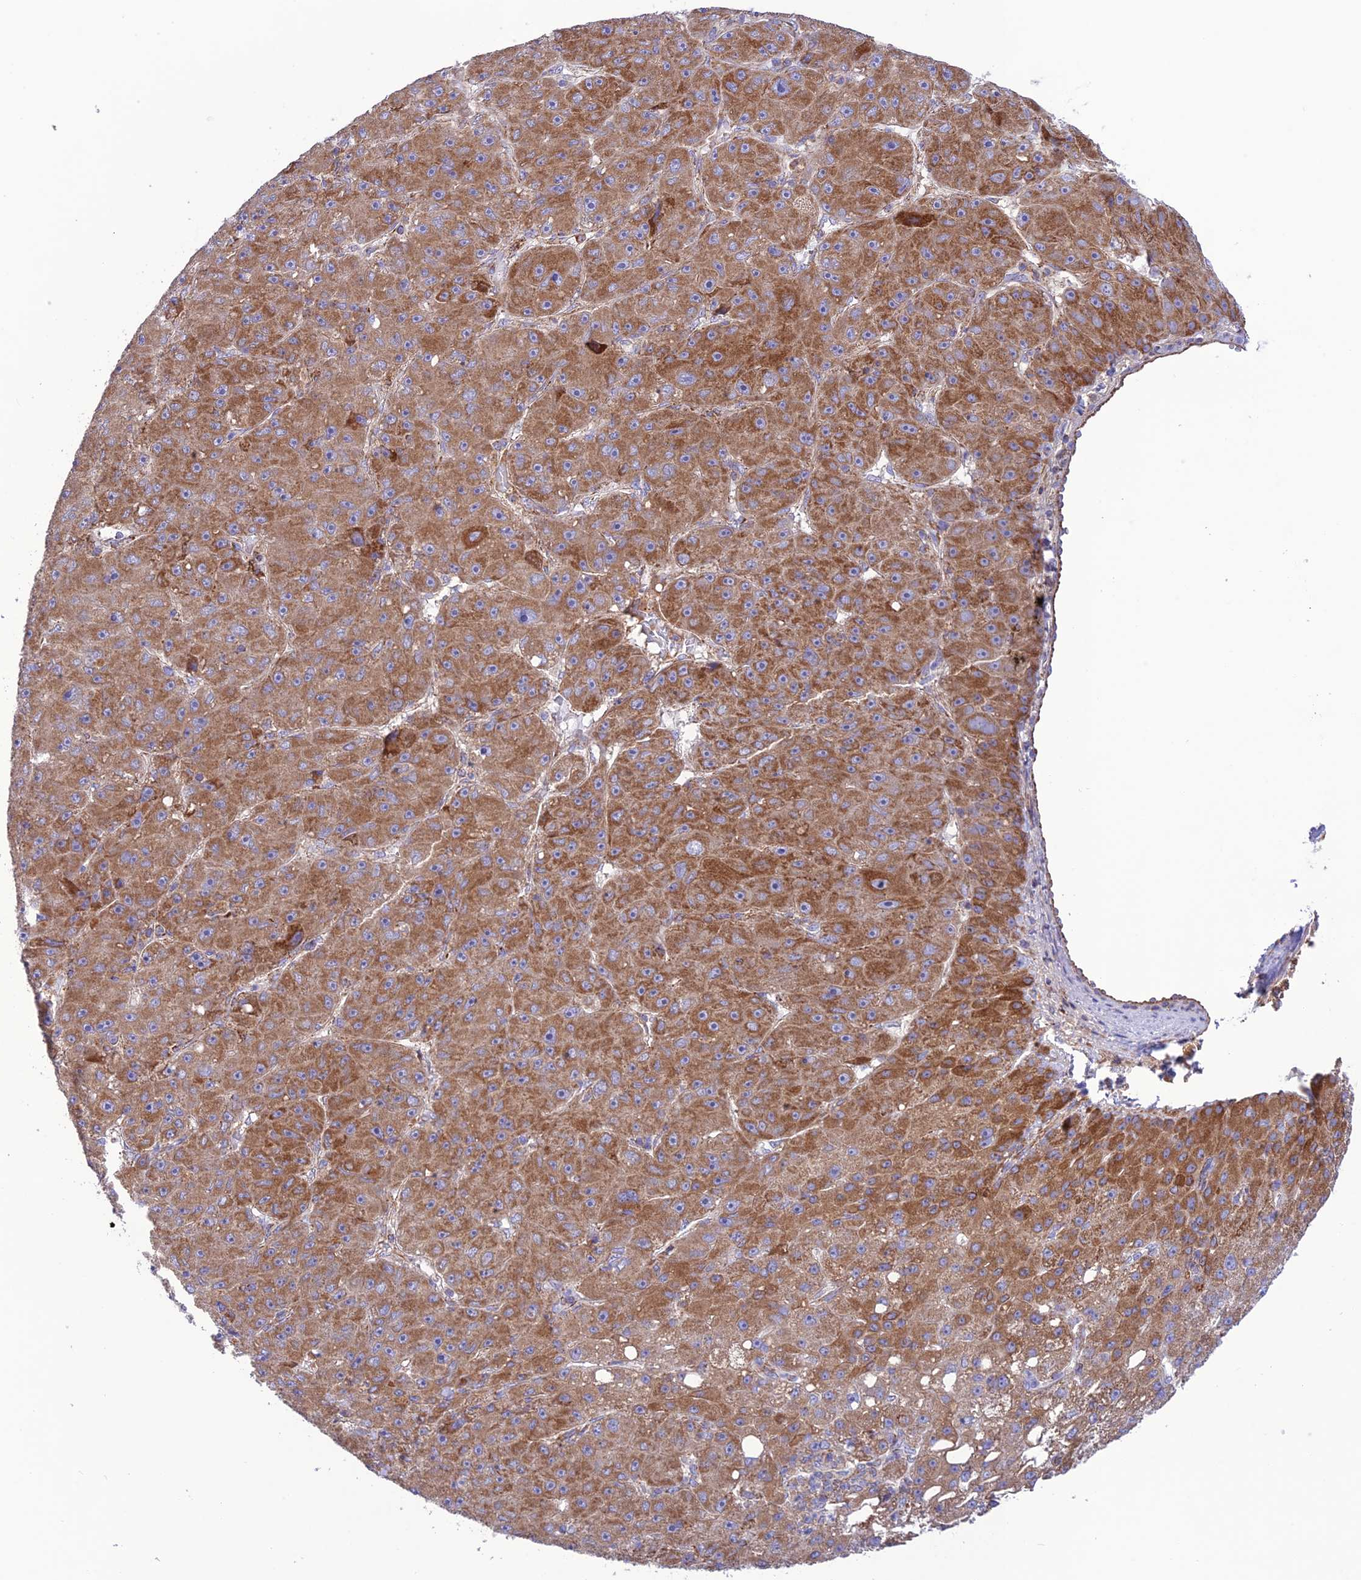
{"staining": {"intensity": "moderate", "quantity": ">75%", "location": "cytoplasmic/membranous"}, "tissue": "liver cancer", "cell_type": "Tumor cells", "image_type": "cancer", "snomed": [{"axis": "morphology", "description": "Carcinoma, Hepatocellular, NOS"}, {"axis": "topography", "description": "Liver"}], "caption": "The micrograph reveals a brown stain indicating the presence of a protein in the cytoplasmic/membranous of tumor cells in liver cancer (hepatocellular carcinoma).", "gene": "UAP1L1", "patient": {"sex": "male", "age": 67}}